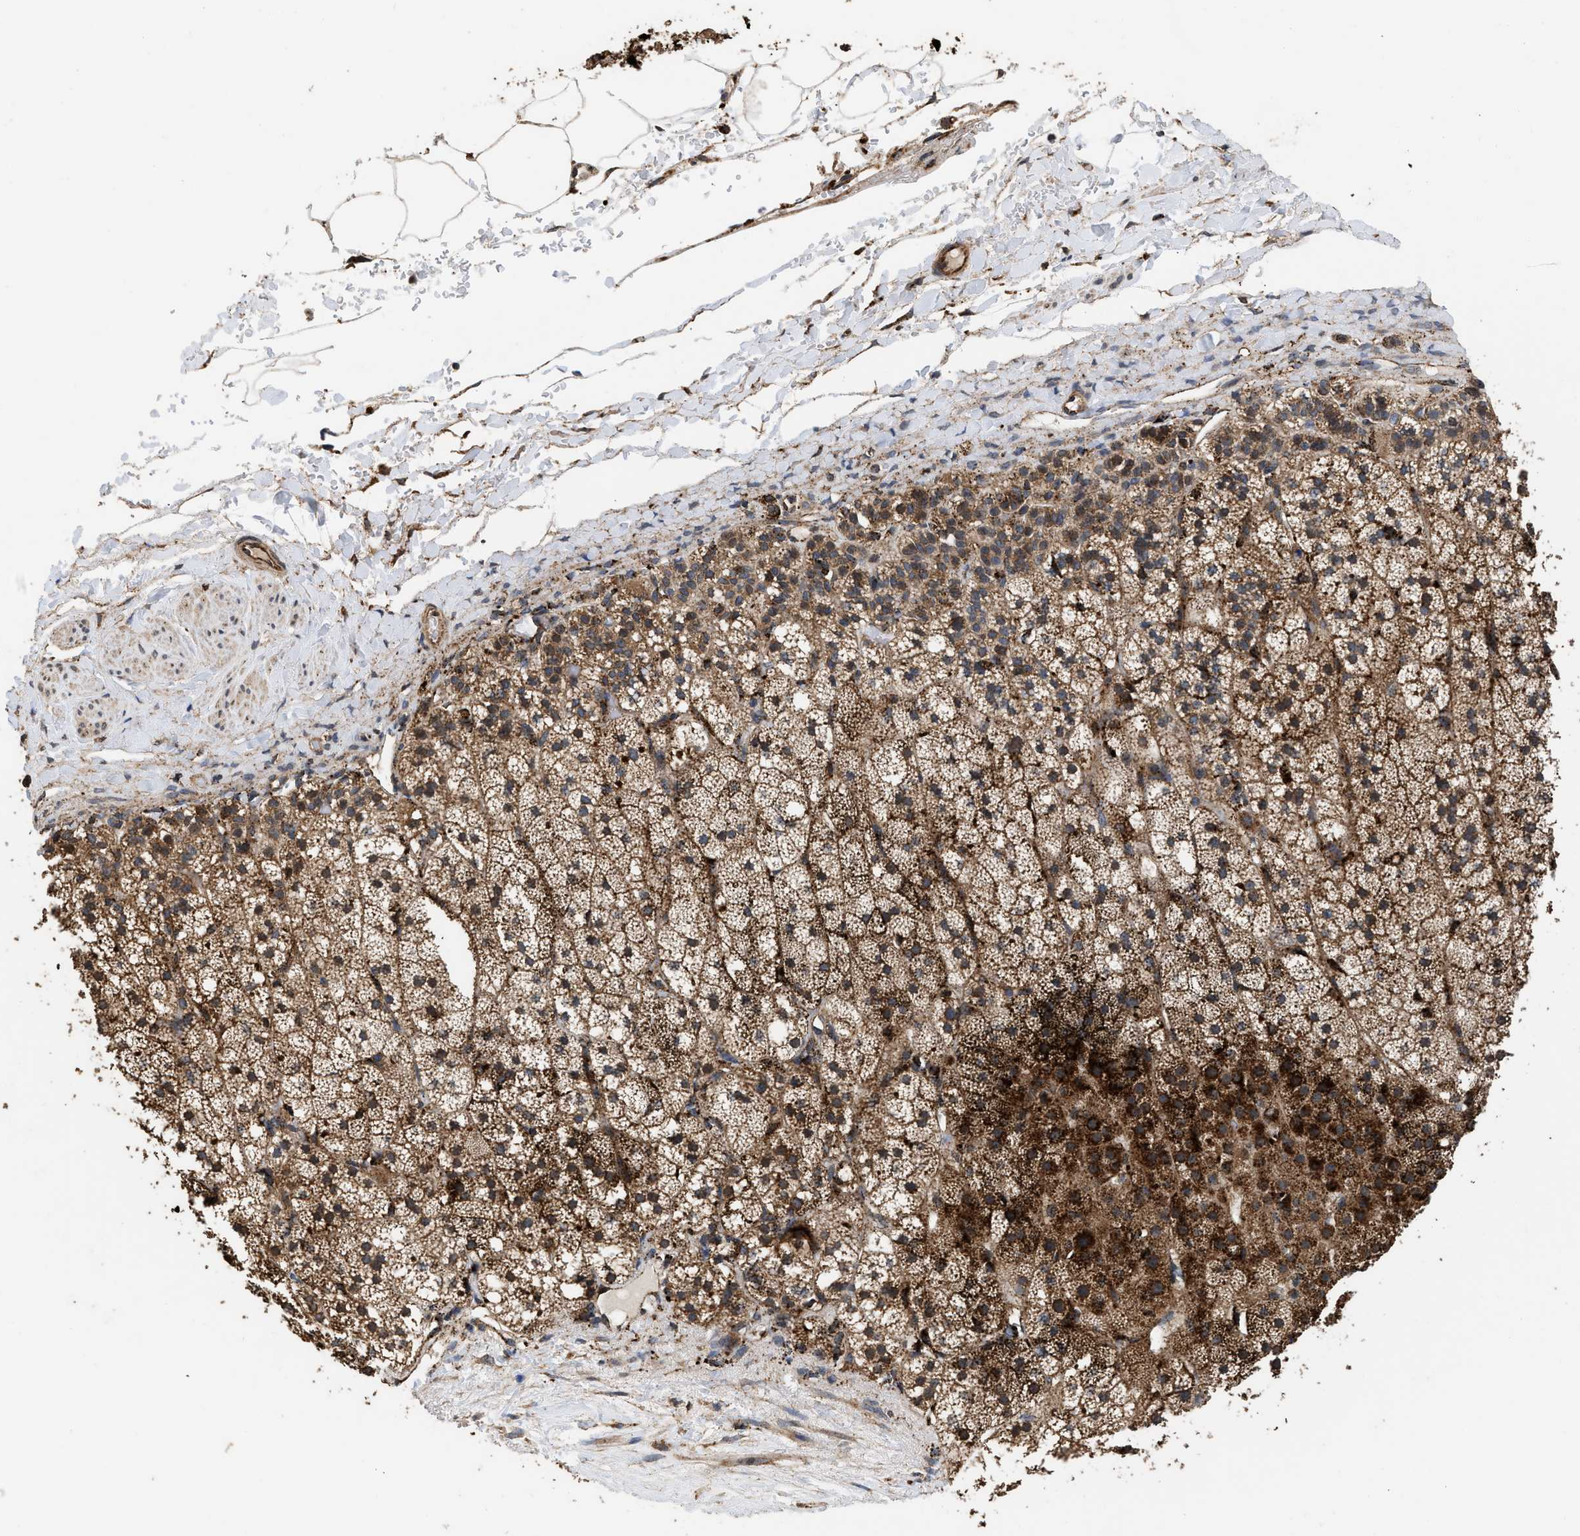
{"staining": {"intensity": "strong", "quantity": "25%-75%", "location": "cytoplasmic/membranous"}, "tissue": "adrenal gland", "cell_type": "Glandular cells", "image_type": "normal", "snomed": [{"axis": "morphology", "description": "Normal tissue, NOS"}, {"axis": "topography", "description": "Adrenal gland"}], "caption": "Immunohistochemistry (IHC) of benign adrenal gland displays high levels of strong cytoplasmic/membranous positivity in approximately 25%-75% of glandular cells. (DAB (3,3'-diaminobenzidine) IHC, brown staining for protein, blue staining for nuclei).", "gene": "CTSV", "patient": {"sex": "male", "age": 35}}